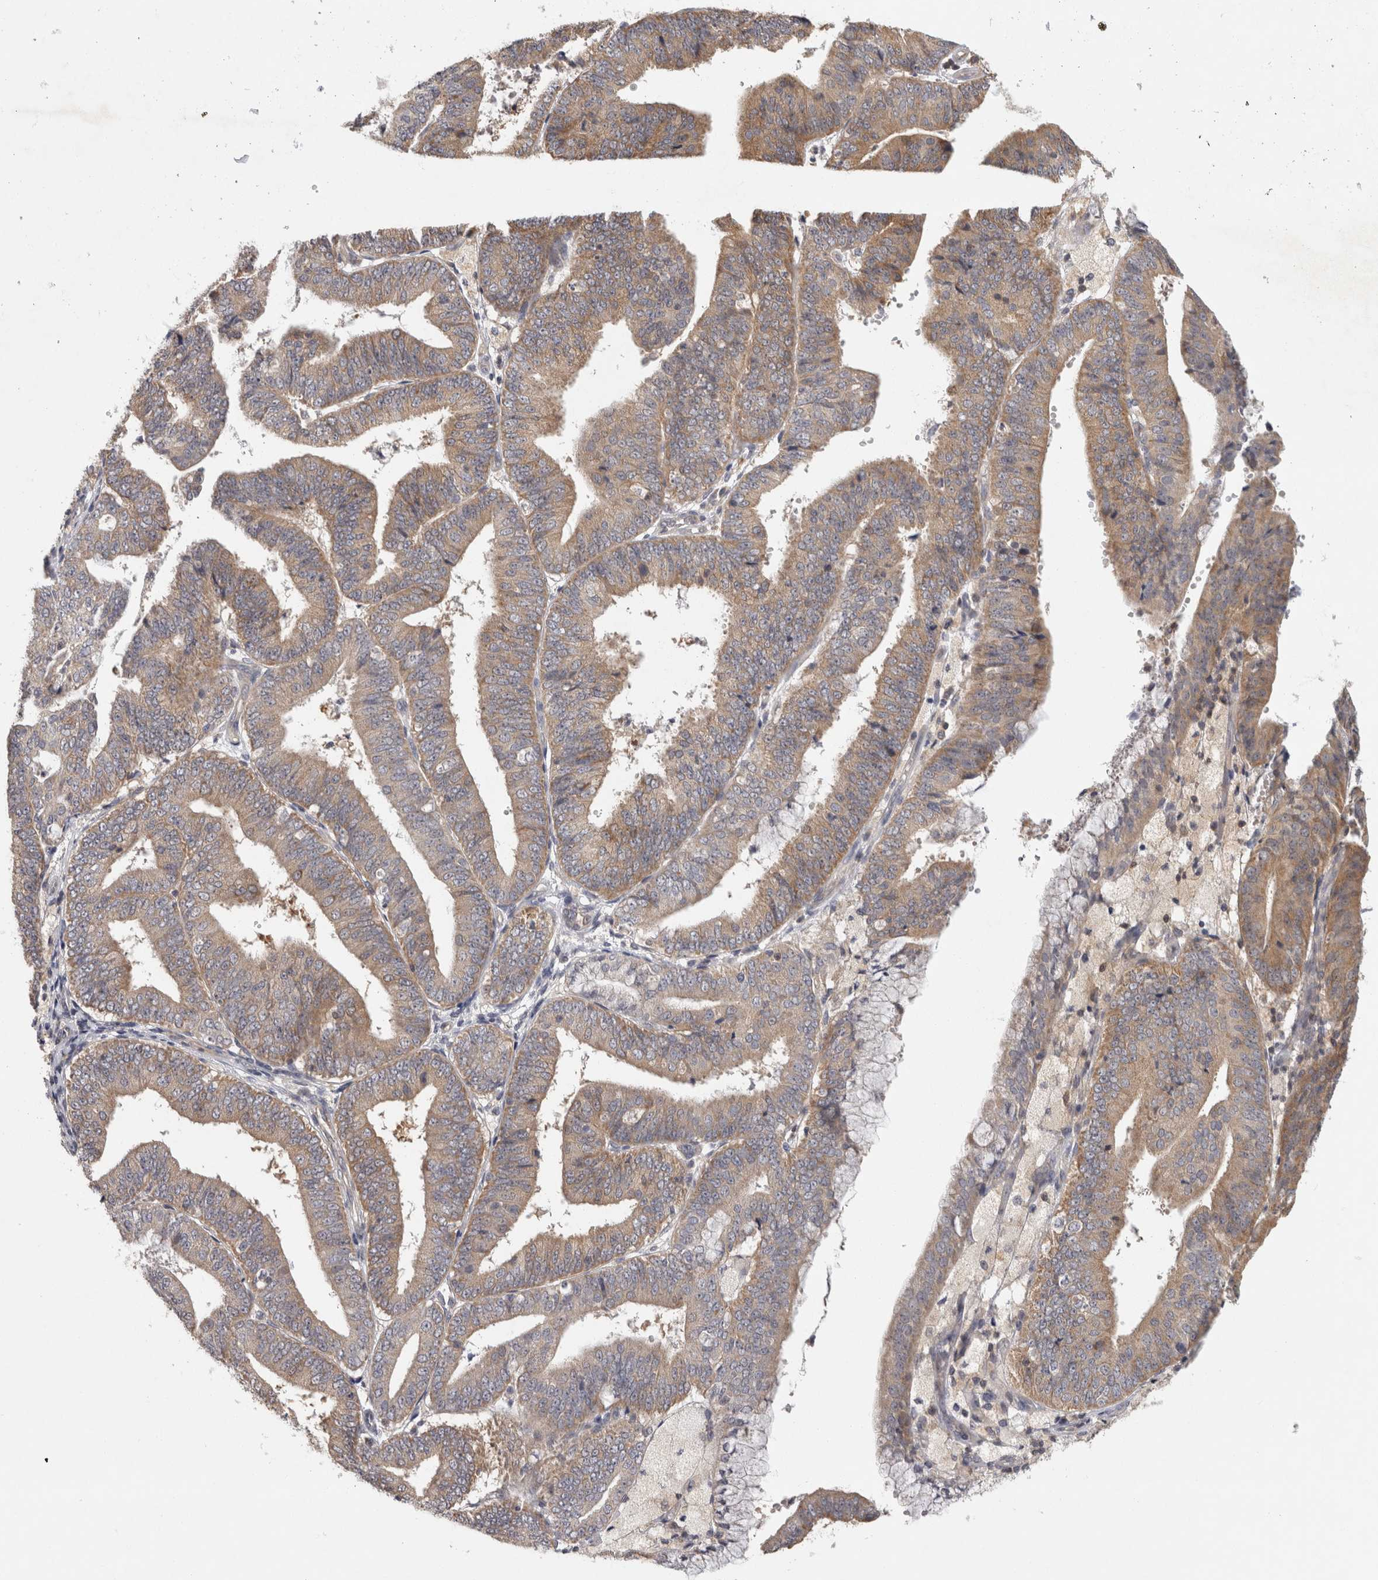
{"staining": {"intensity": "moderate", "quantity": ">75%", "location": "cytoplasmic/membranous"}, "tissue": "endometrial cancer", "cell_type": "Tumor cells", "image_type": "cancer", "snomed": [{"axis": "morphology", "description": "Adenocarcinoma, NOS"}, {"axis": "topography", "description": "Endometrium"}], "caption": "Tumor cells show medium levels of moderate cytoplasmic/membranous expression in approximately >75% of cells in human endometrial cancer.", "gene": "ACAT2", "patient": {"sex": "female", "age": 63}}